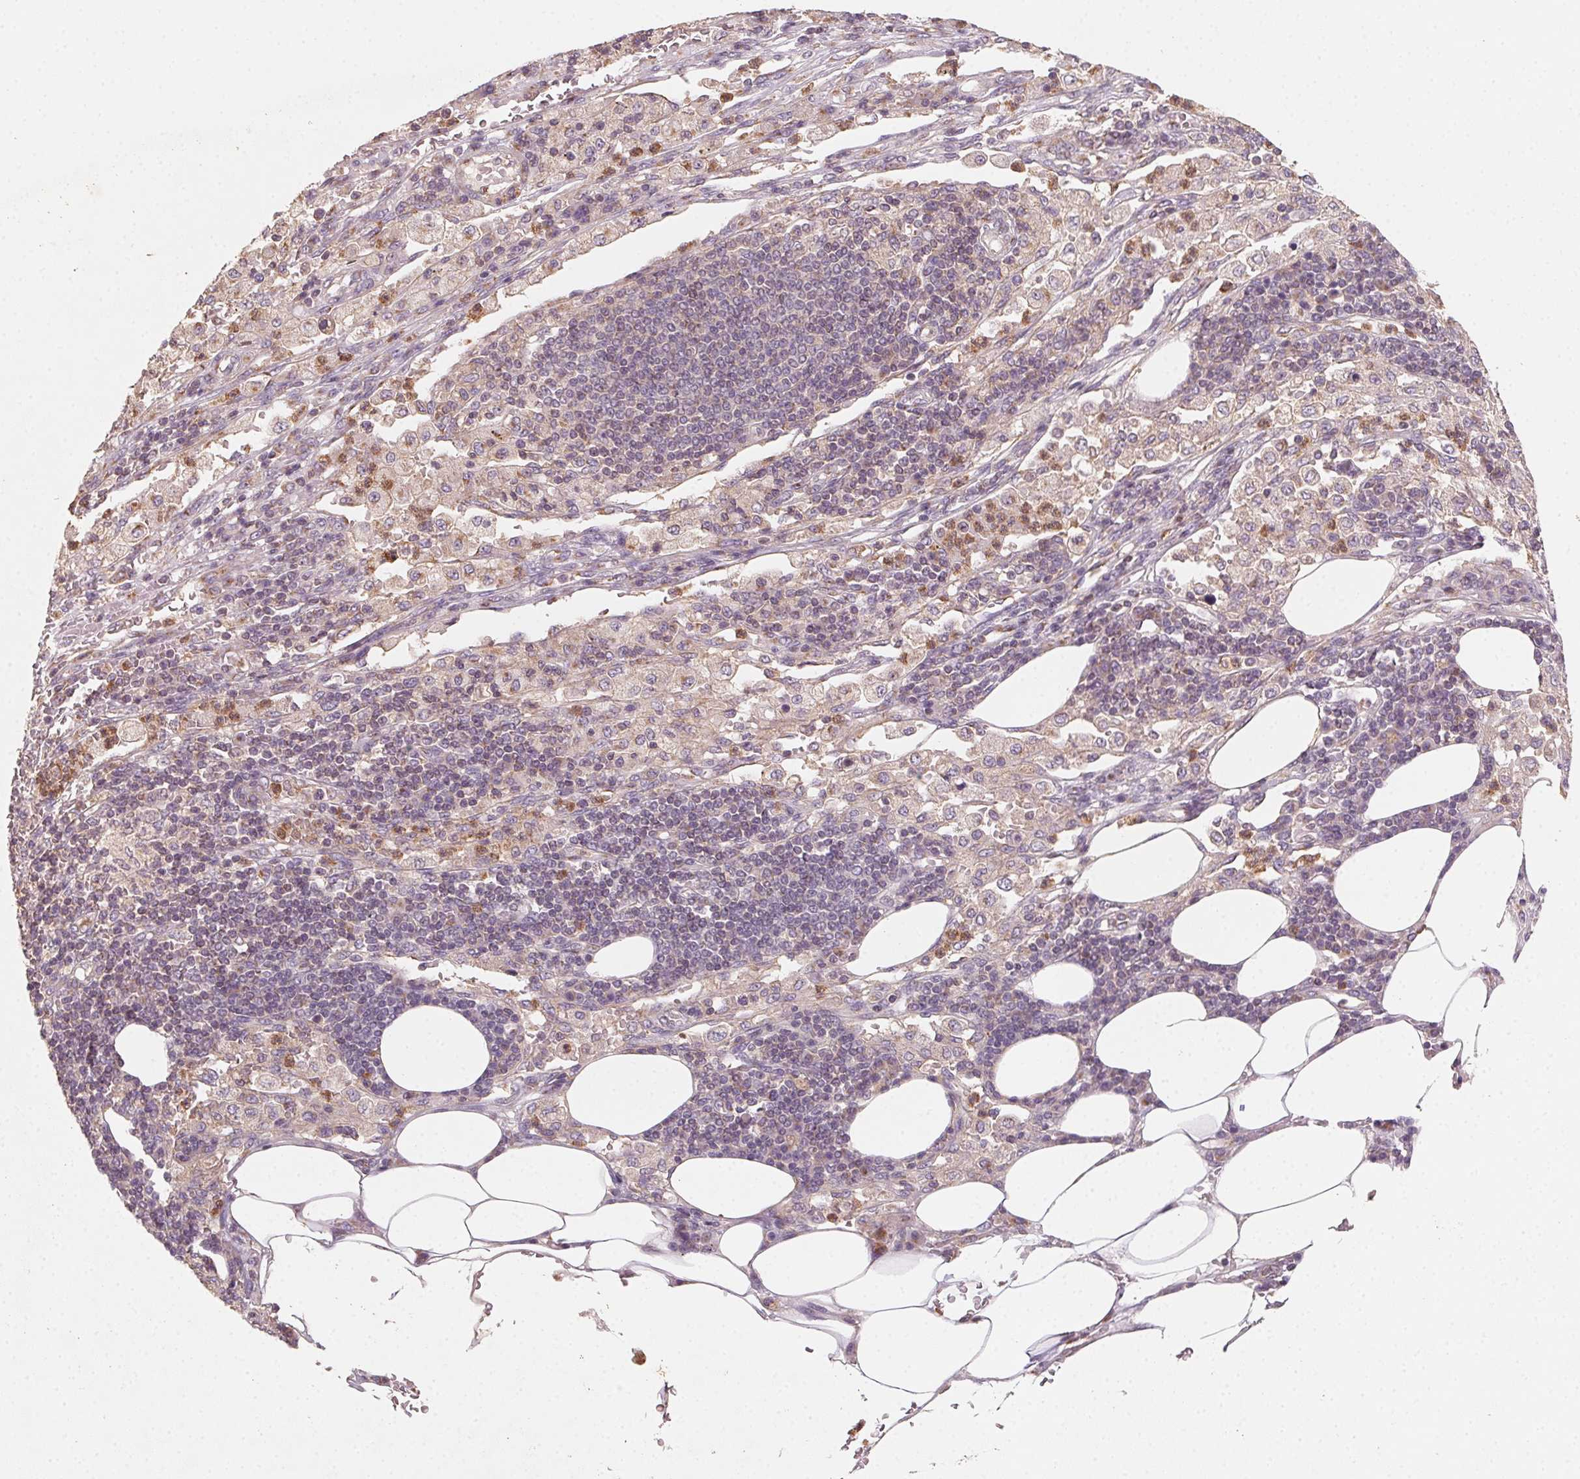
{"staining": {"intensity": "weak", "quantity": ">75%", "location": "cytoplasmic/membranous"}, "tissue": "pancreatic cancer", "cell_type": "Tumor cells", "image_type": "cancer", "snomed": [{"axis": "morphology", "description": "Adenocarcinoma, NOS"}, {"axis": "topography", "description": "Pancreas"}], "caption": "Pancreatic adenocarcinoma stained with DAB immunohistochemistry demonstrates low levels of weak cytoplasmic/membranous positivity in approximately >75% of tumor cells.", "gene": "AP1S1", "patient": {"sex": "female", "age": 61}}